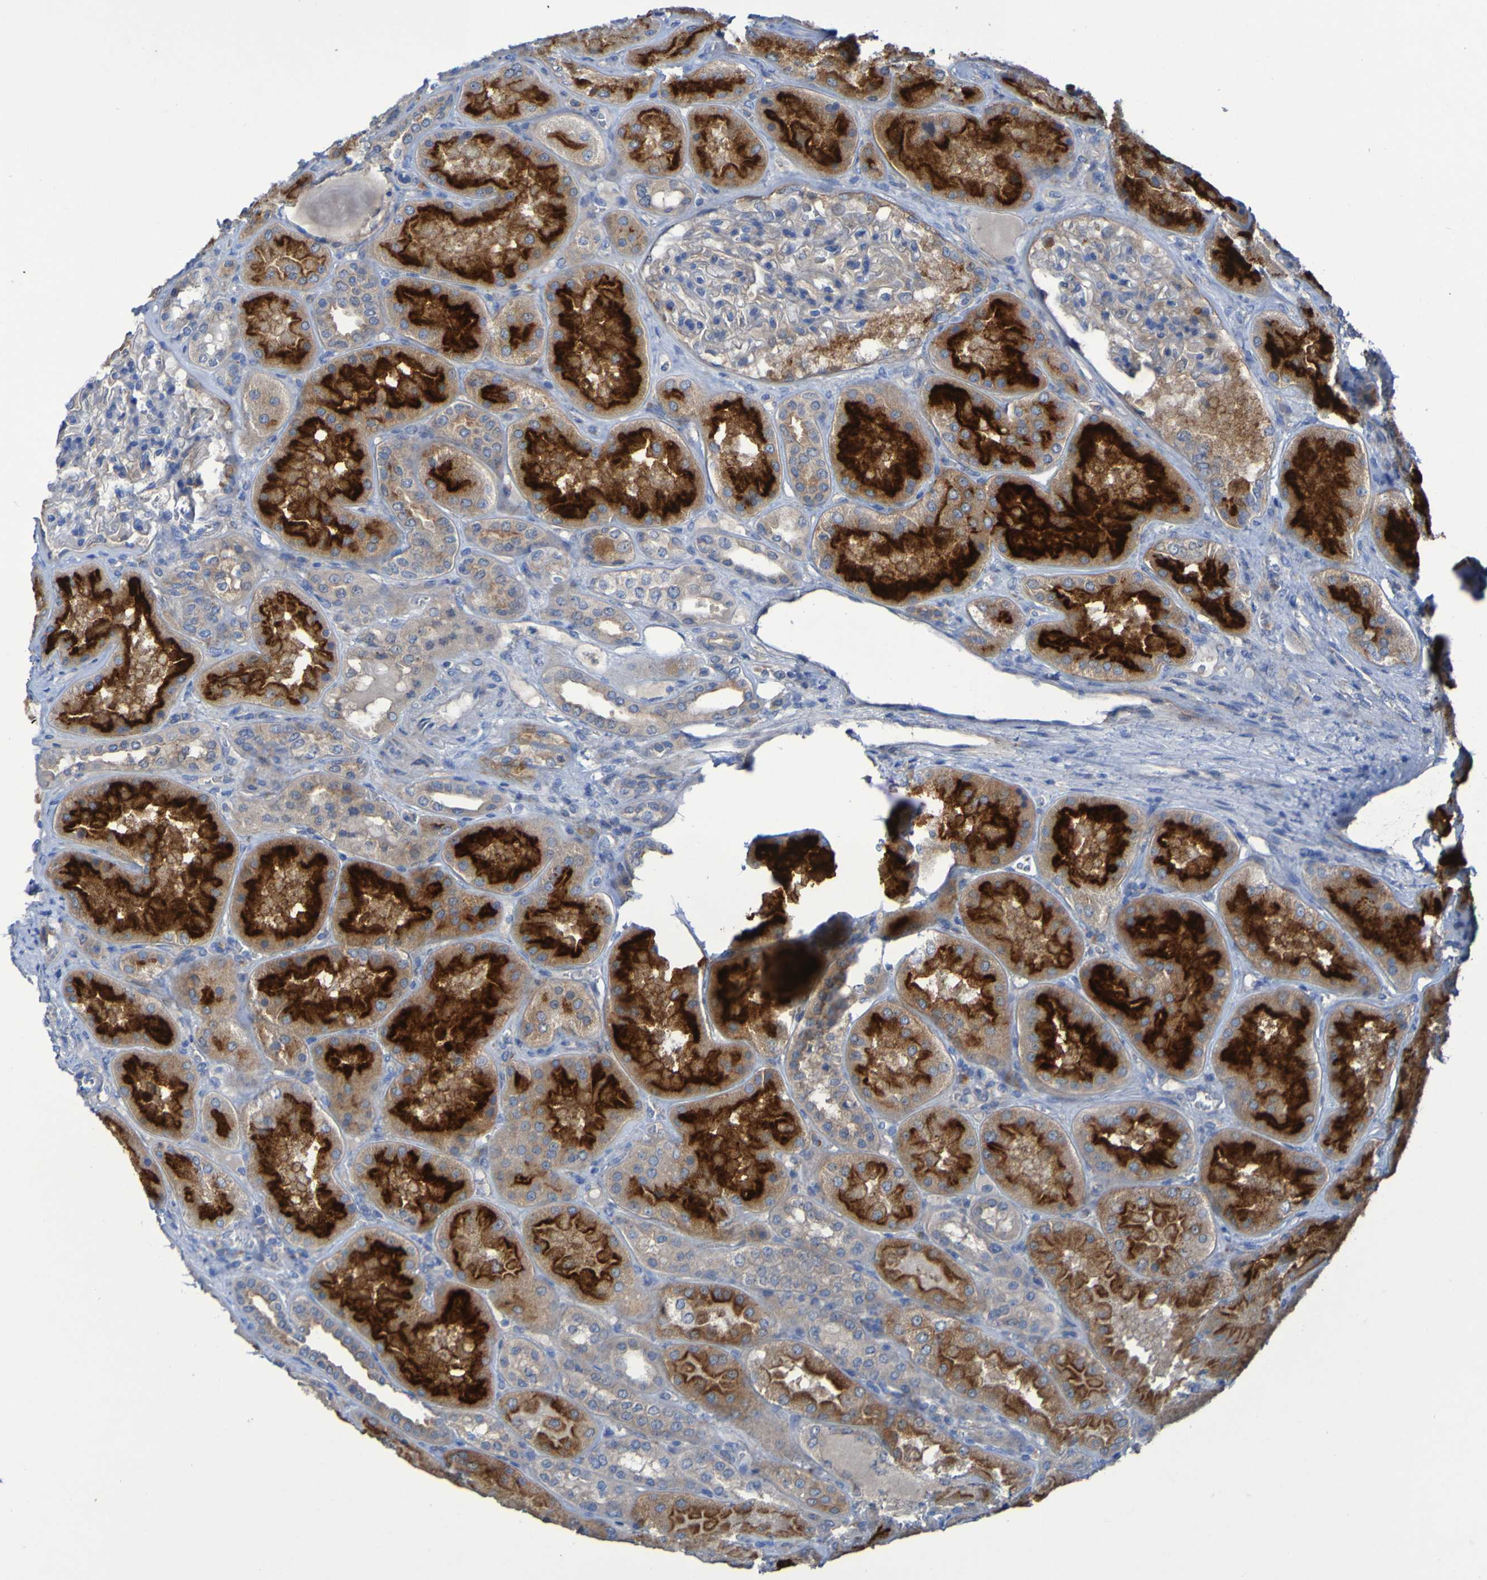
{"staining": {"intensity": "moderate", "quantity": "25%-75%", "location": "cytoplasmic/membranous"}, "tissue": "kidney", "cell_type": "Cells in glomeruli", "image_type": "normal", "snomed": [{"axis": "morphology", "description": "Normal tissue, NOS"}, {"axis": "topography", "description": "Kidney"}], "caption": "Immunohistochemical staining of benign human kidney shows moderate cytoplasmic/membranous protein positivity in about 25%-75% of cells in glomeruli.", "gene": "ARHGEF16", "patient": {"sex": "female", "age": 56}}